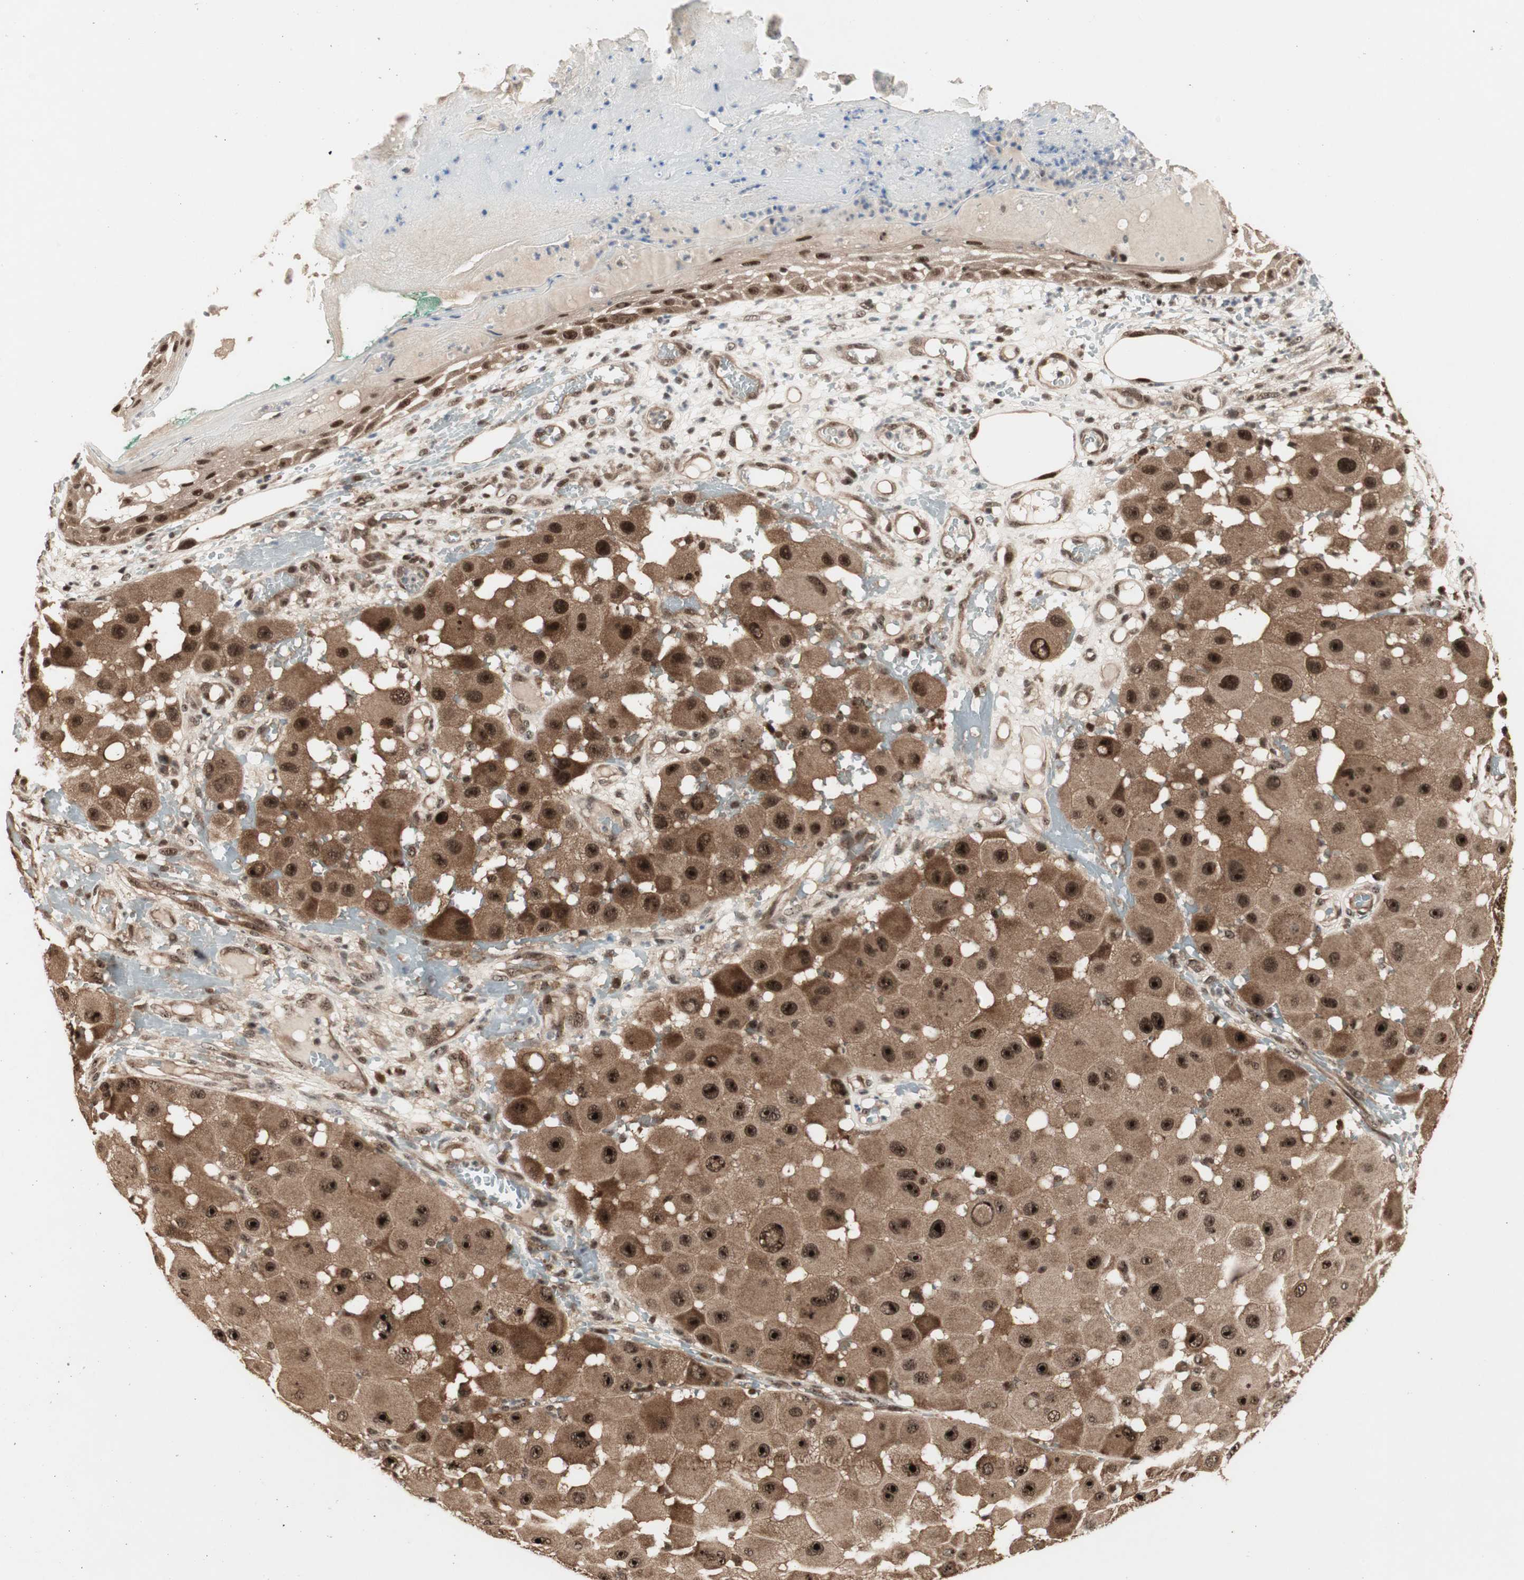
{"staining": {"intensity": "strong", "quantity": ">75%", "location": "cytoplasmic/membranous,nuclear"}, "tissue": "melanoma", "cell_type": "Tumor cells", "image_type": "cancer", "snomed": [{"axis": "morphology", "description": "Malignant melanoma, NOS"}, {"axis": "topography", "description": "Skin"}], "caption": "IHC of melanoma reveals high levels of strong cytoplasmic/membranous and nuclear positivity in about >75% of tumor cells.", "gene": "CSNK2B", "patient": {"sex": "female", "age": 81}}